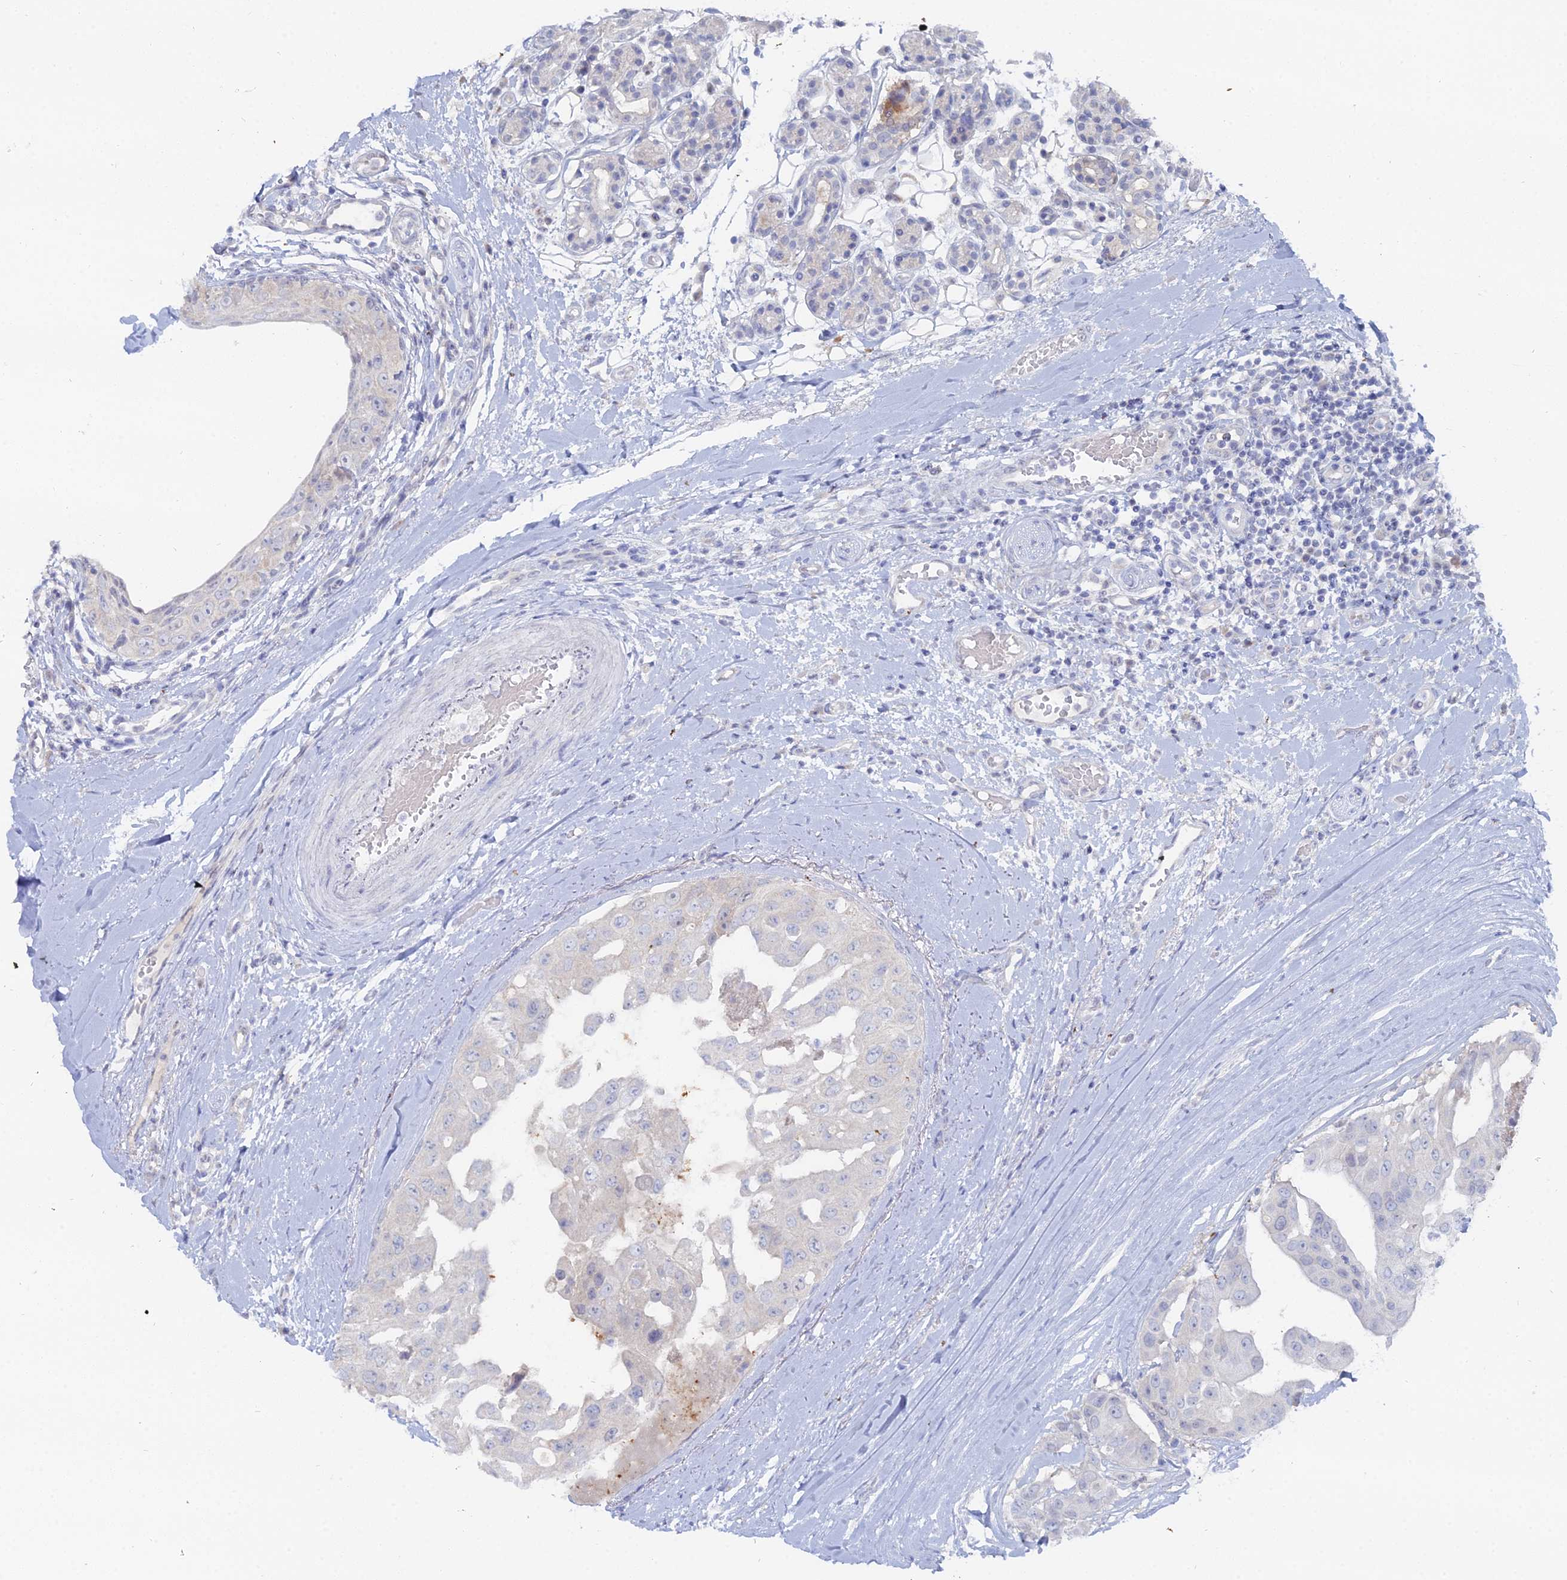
{"staining": {"intensity": "negative", "quantity": "none", "location": "none"}, "tissue": "head and neck cancer", "cell_type": "Tumor cells", "image_type": "cancer", "snomed": [{"axis": "morphology", "description": "Adenocarcinoma, NOS"}, {"axis": "morphology", "description": "Adenocarcinoma, metastatic, NOS"}, {"axis": "topography", "description": "Head-Neck"}], "caption": "Tumor cells are negative for protein expression in human metastatic adenocarcinoma (head and neck).", "gene": "THAP4", "patient": {"sex": "male", "age": 75}}